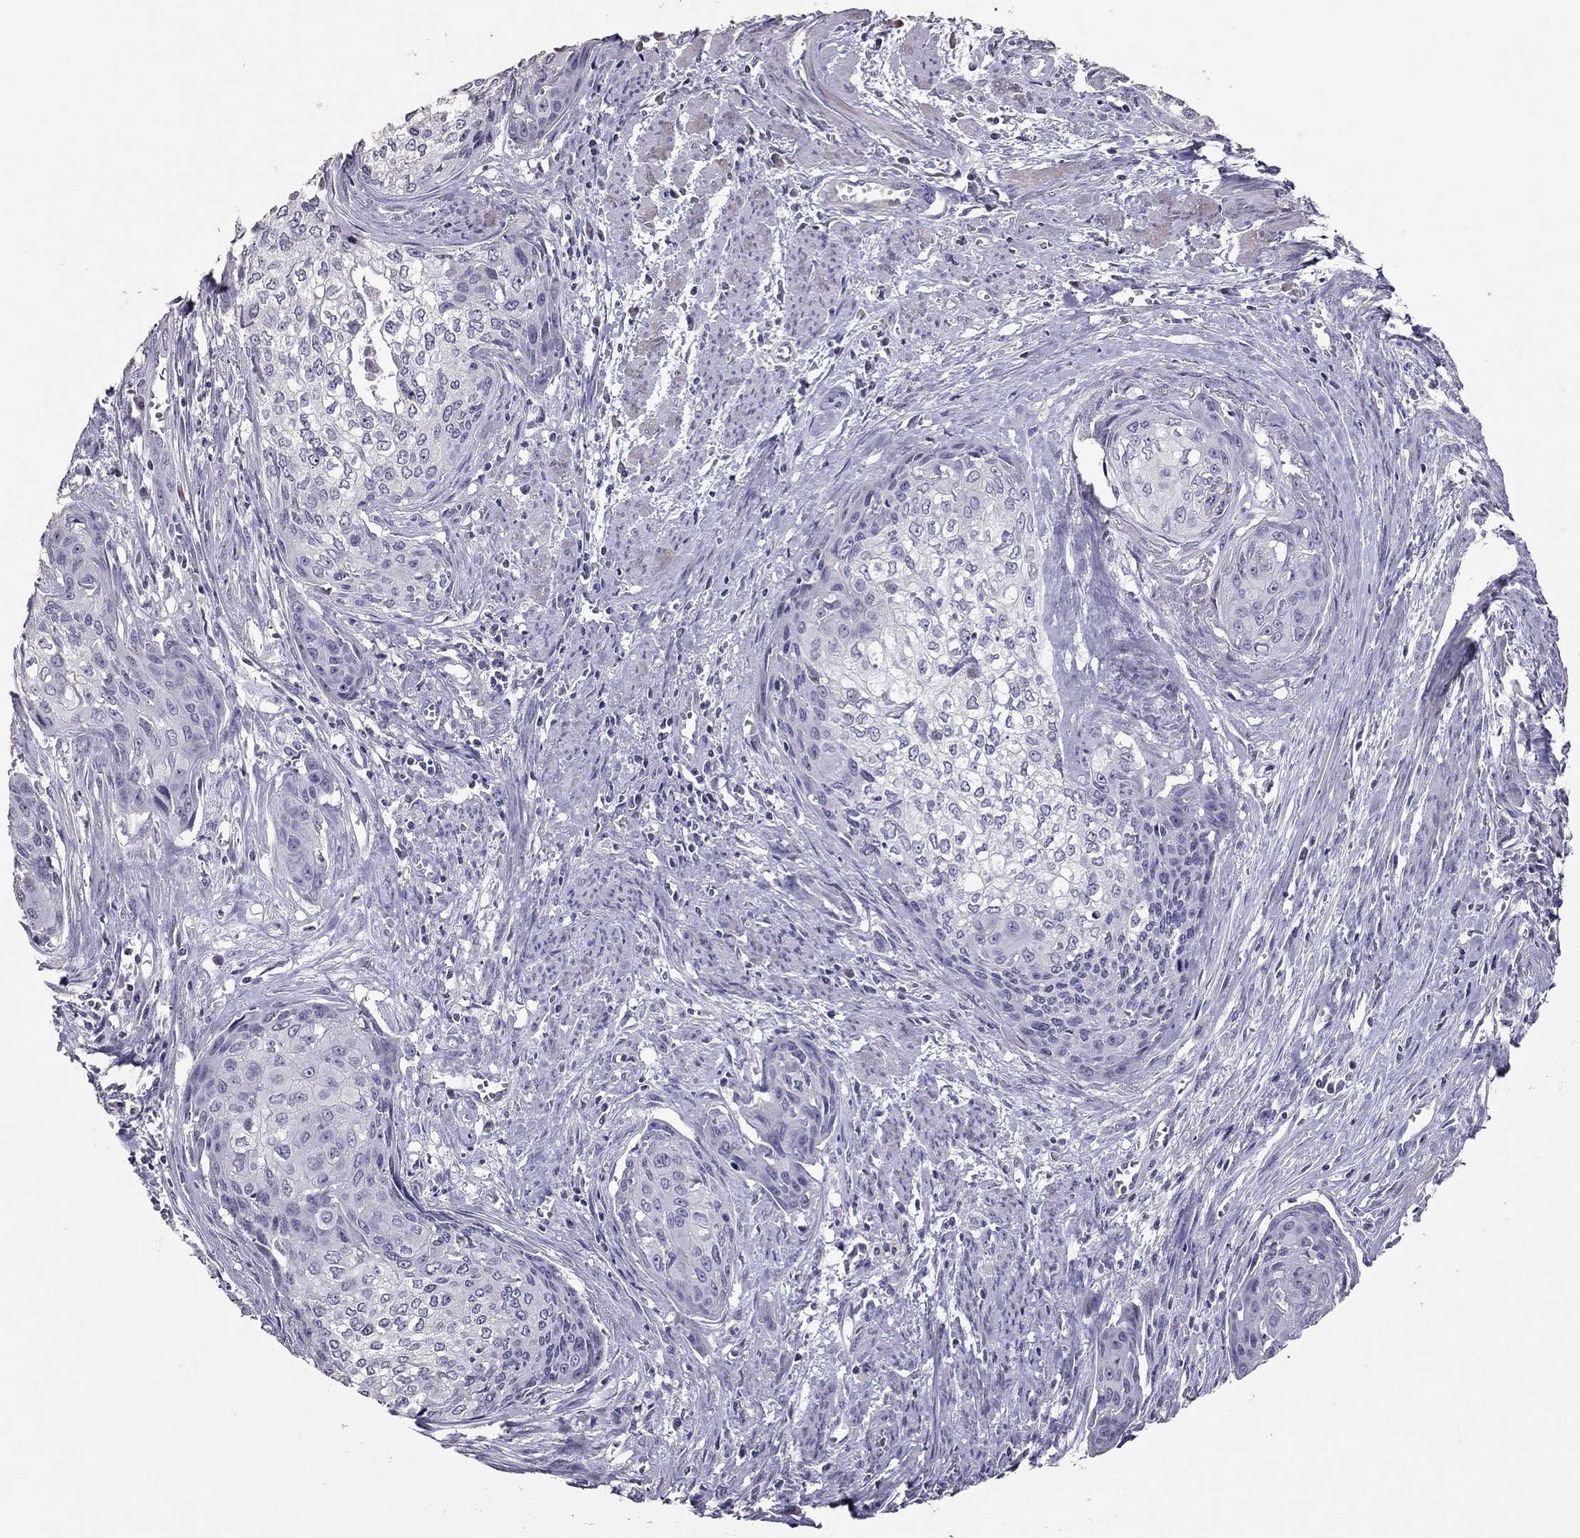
{"staining": {"intensity": "negative", "quantity": "none", "location": "none"}, "tissue": "cervical cancer", "cell_type": "Tumor cells", "image_type": "cancer", "snomed": [{"axis": "morphology", "description": "Squamous cell carcinoma, NOS"}, {"axis": "topography", "description": "Cervix"}], "caption": "Immunohistochemical staining of human cervical cancer (squamous cell carcinoma) displays no significant positivity in tumor cells.", "gene": "TSHB", "patient": {"sex": "female", "age": 58}}